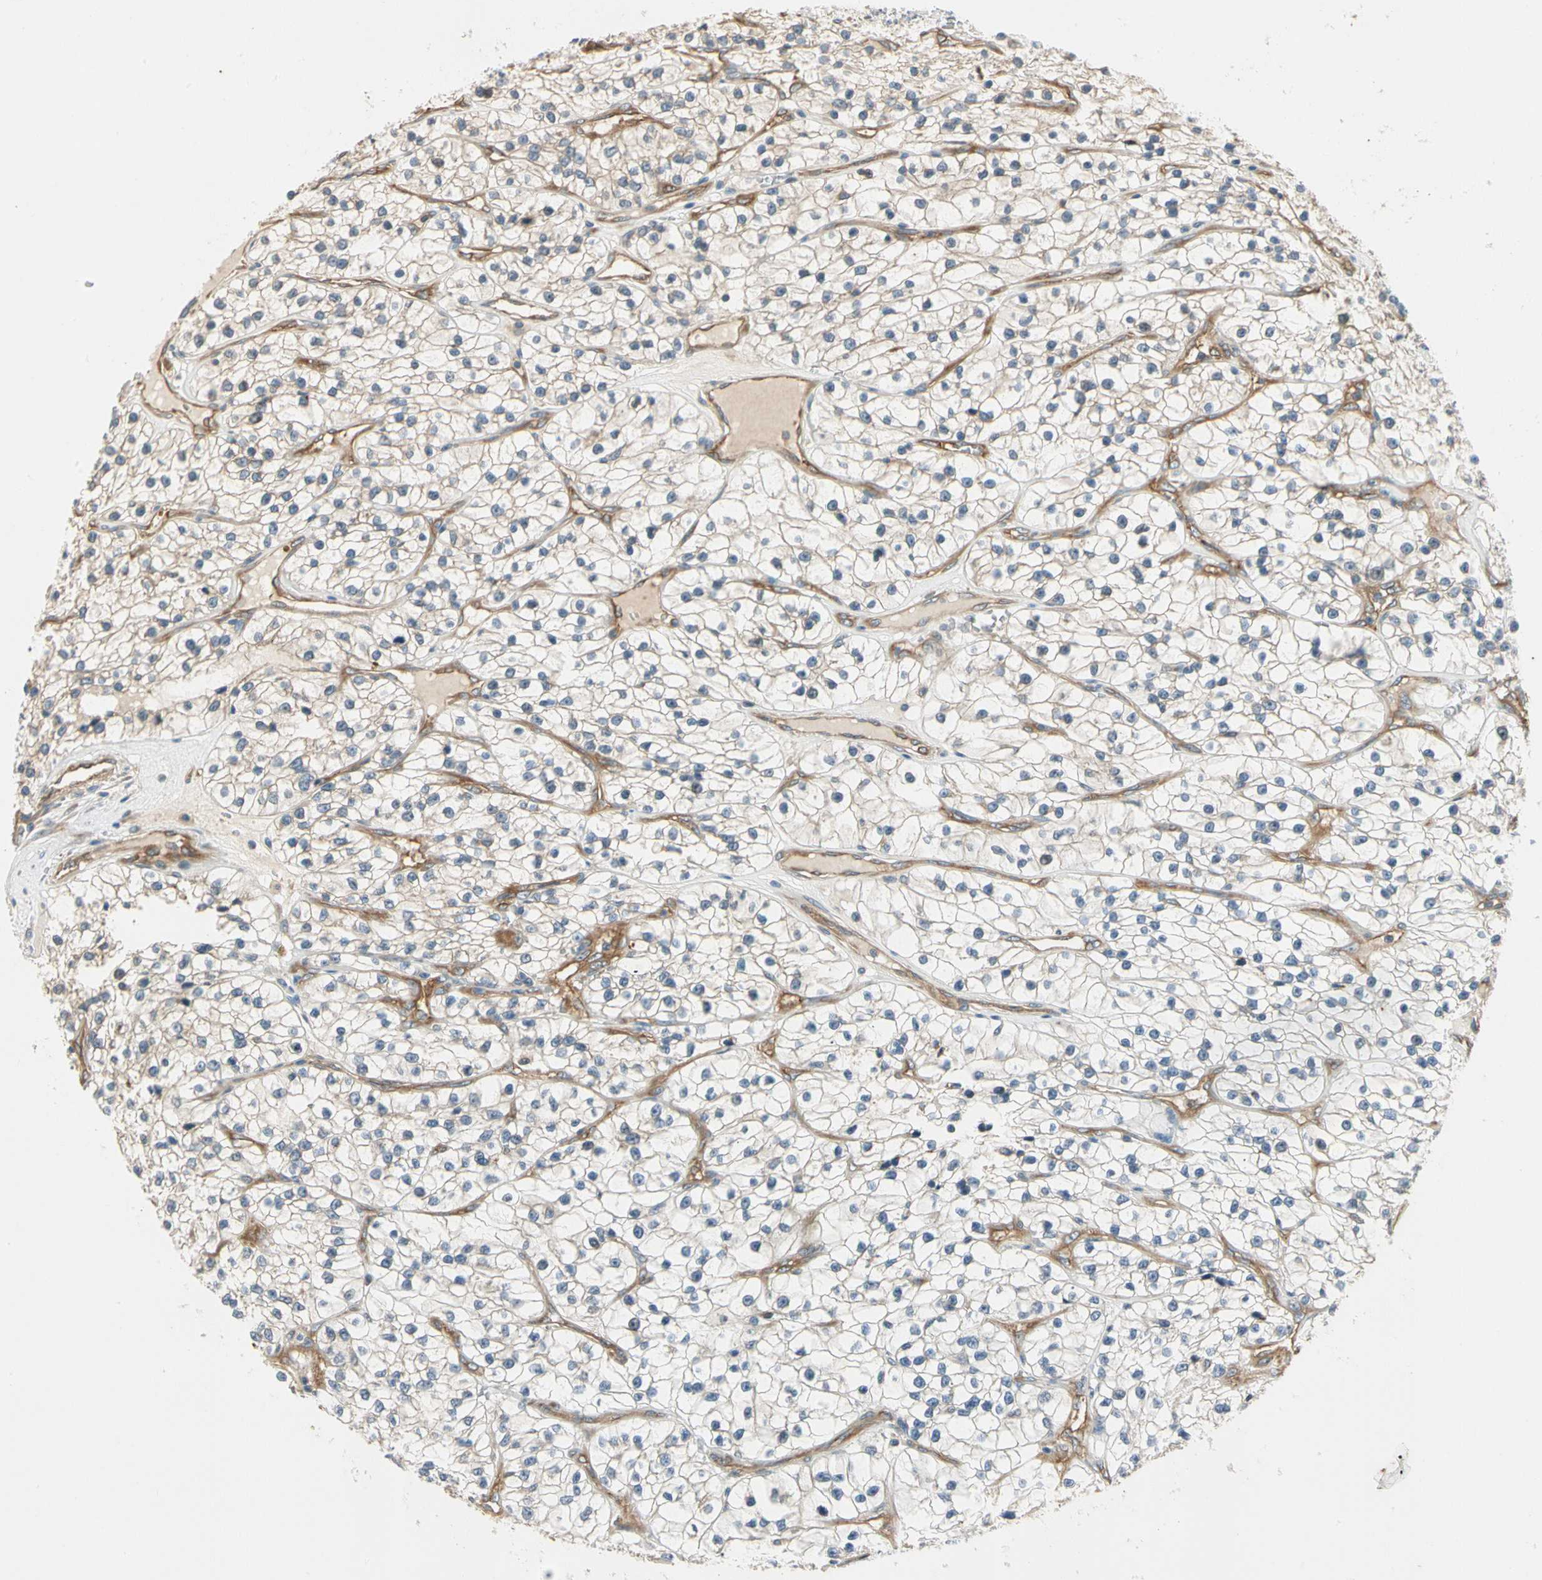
{"staining": {"intensity": "negative", "quantity": "none", "location": "none"}, "tissue": "renal cancer", "cell_type": "Tumor cells", "image_type": "cancer", "snomed": [{"axis": "morphology", "description": "Adenocarcinoma, NOS"}, {"axis": "topography", "description": "Kidney"}], "caption": "The immunohistochemistry histopathology image has no significant staining in tumor cells of renal cancer tissue. Nuclei are stained in blue.", "gene": "ROCK2", "patient": {"sex": "female", "age": 57}}